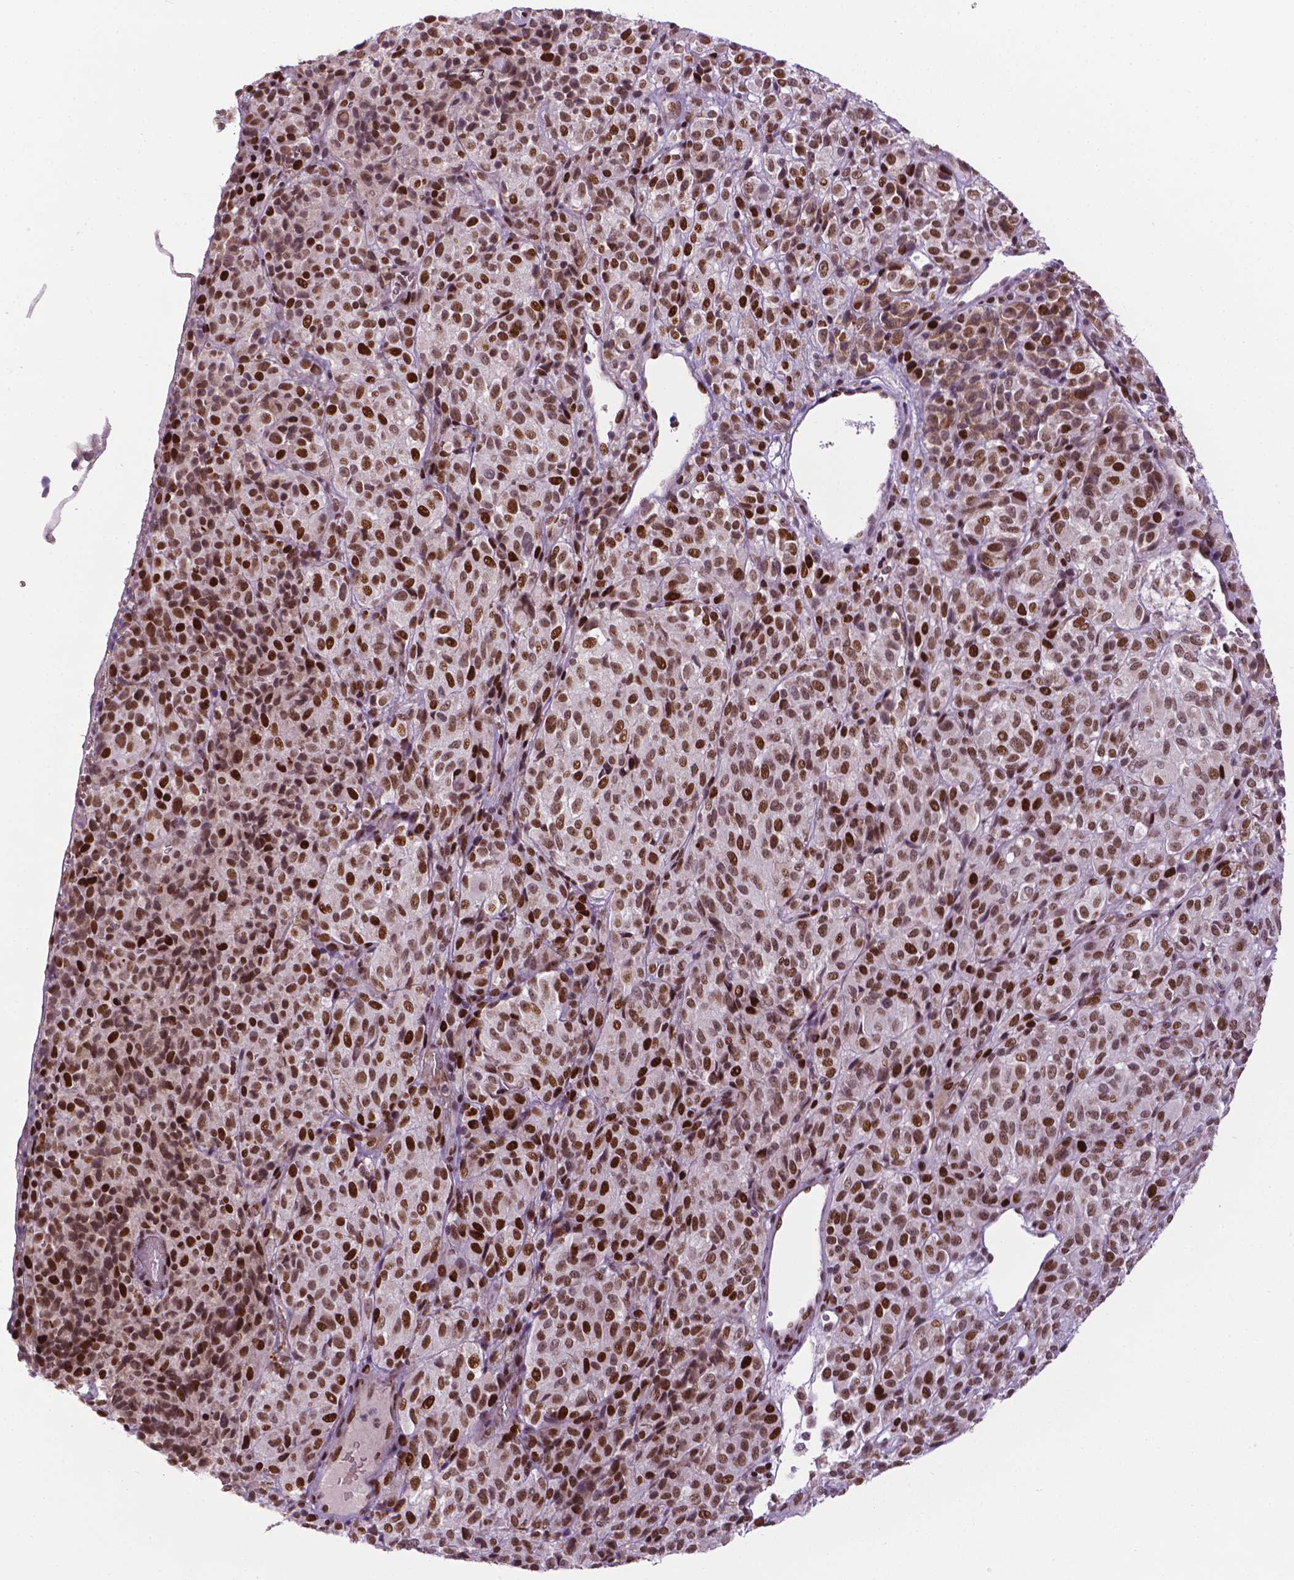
{"staining": {"intensity": "moderate", "quantity": ">75%", "location": "nuclear"}, "tissue": "melanoma", "cell_type": "Tumor cells", "image_type": "cancer", "snomed": [{"axis": "morphology", "description": "Malignant melanoma, Metastatic site"}, {"axis": "topography", "description": "Brain"}], "caption": "IHC photomicrograph of neoplastic tissue: human malignant melanoma (metastatic site) stained using immunohistochemistry reveals medium levels of moderate protein expression localized specifically in the nuclear of tumor cells, appearing as a nuclear brown color.", "gene": "ZNF41", "patient": {"sex": "female", "age": 56}}